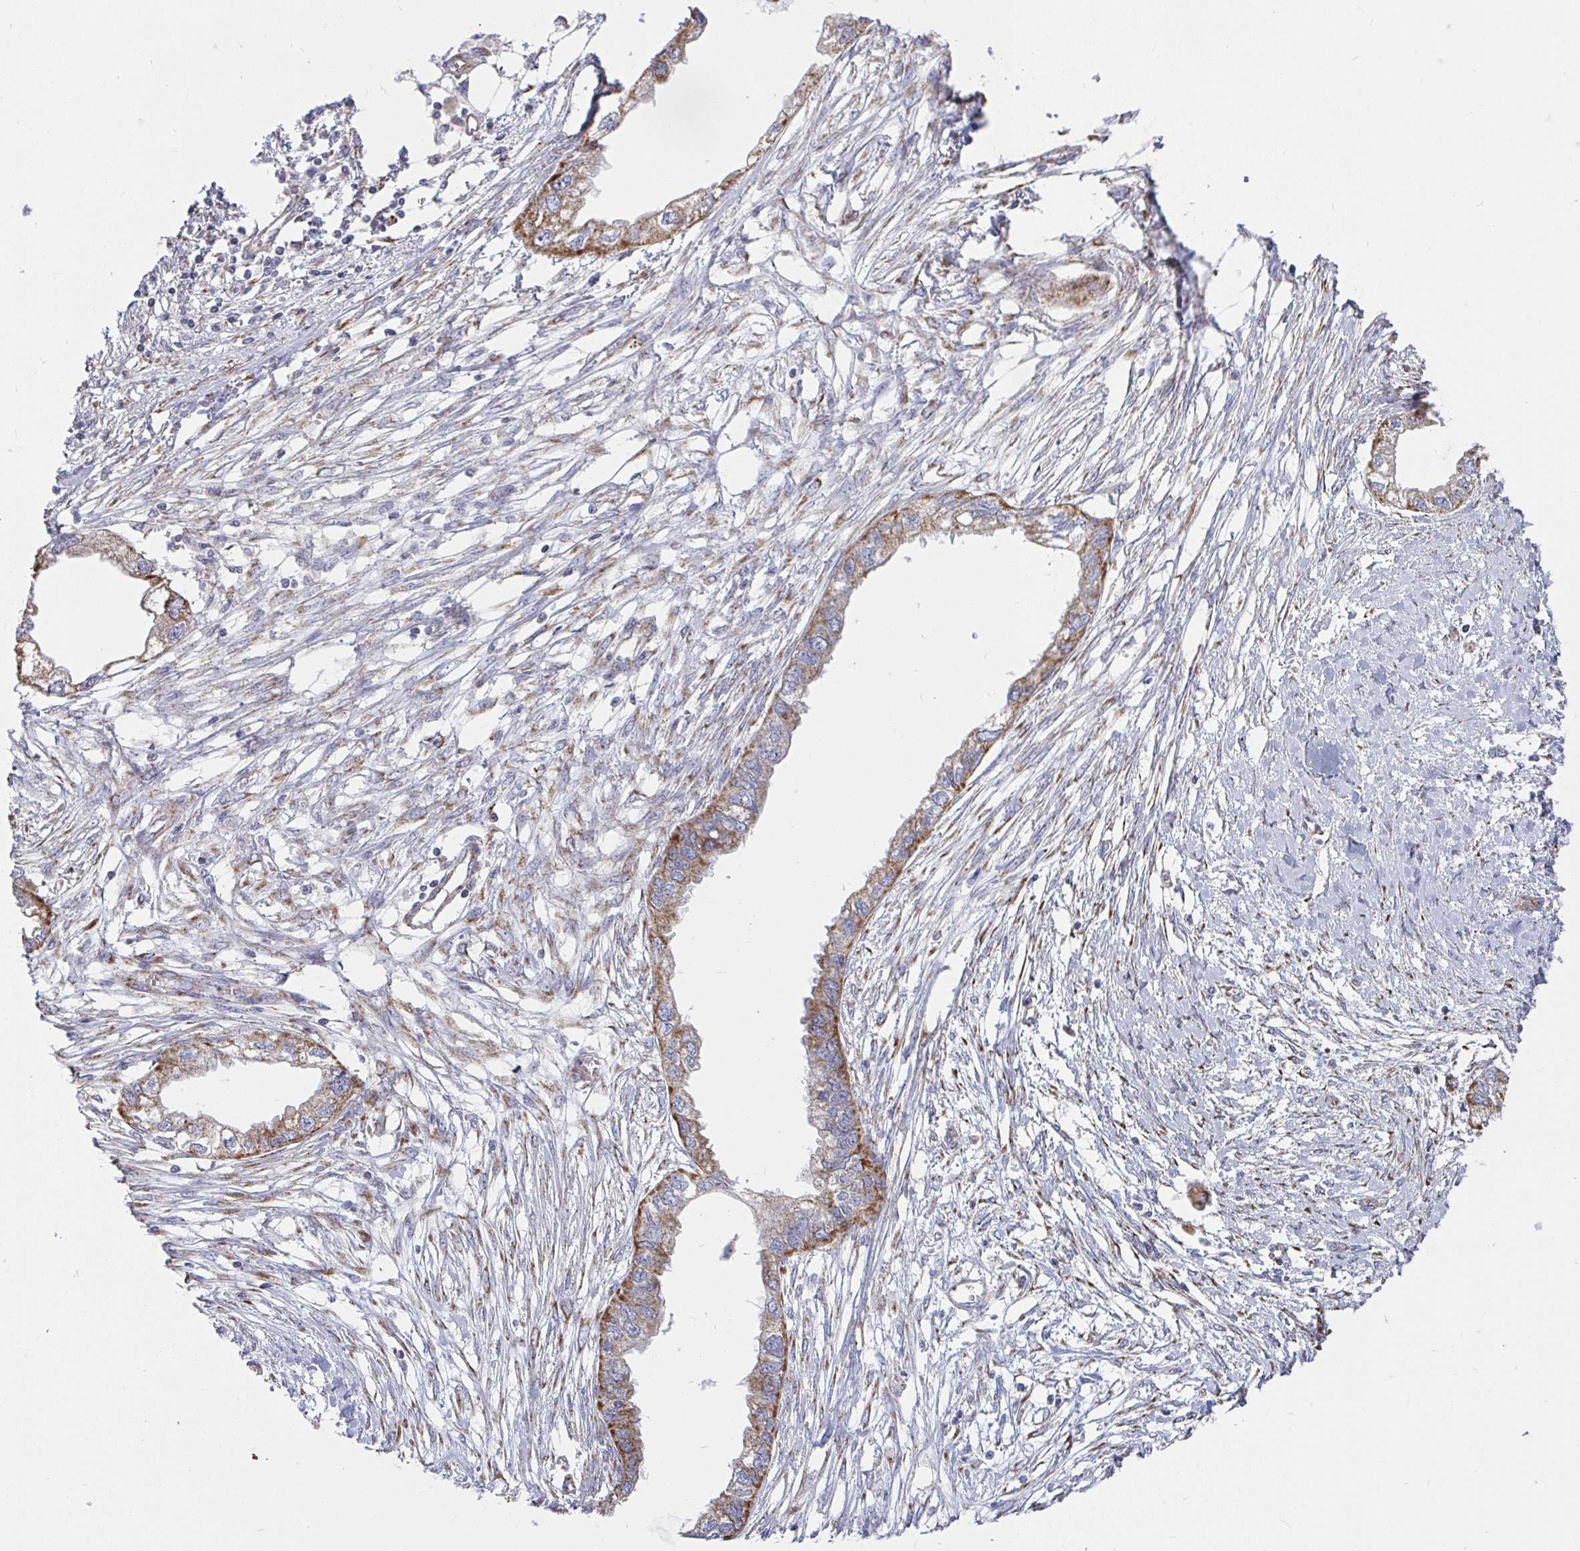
{"staining": {"intensity": "moderate", "quantity": "25%-75%", "location": "cytoplasmic/membranous"}, "tissue": "endometrial cancer", "cell_type": "Tumor cells", "image_type": "cancer", "snomed": [{"axis": "morphology", "description": "Adenocarcinoma, NOS"}, {"axis": "morphology", "description": "Adenocarcinoma, metastatic, NOS"}, {"axis": "topography", "description": "Adipose tissue"}, {"axis": "topography", "description": "Endometrium"}], "caption": "The micrograph demonstrates a brown stain indicating the presence of a protein in the cytoplasmic/membranous of tumor cells in endometrial cancer.", "gene": "FAHD1", "patient": {"sex": "female", "age": 67}}